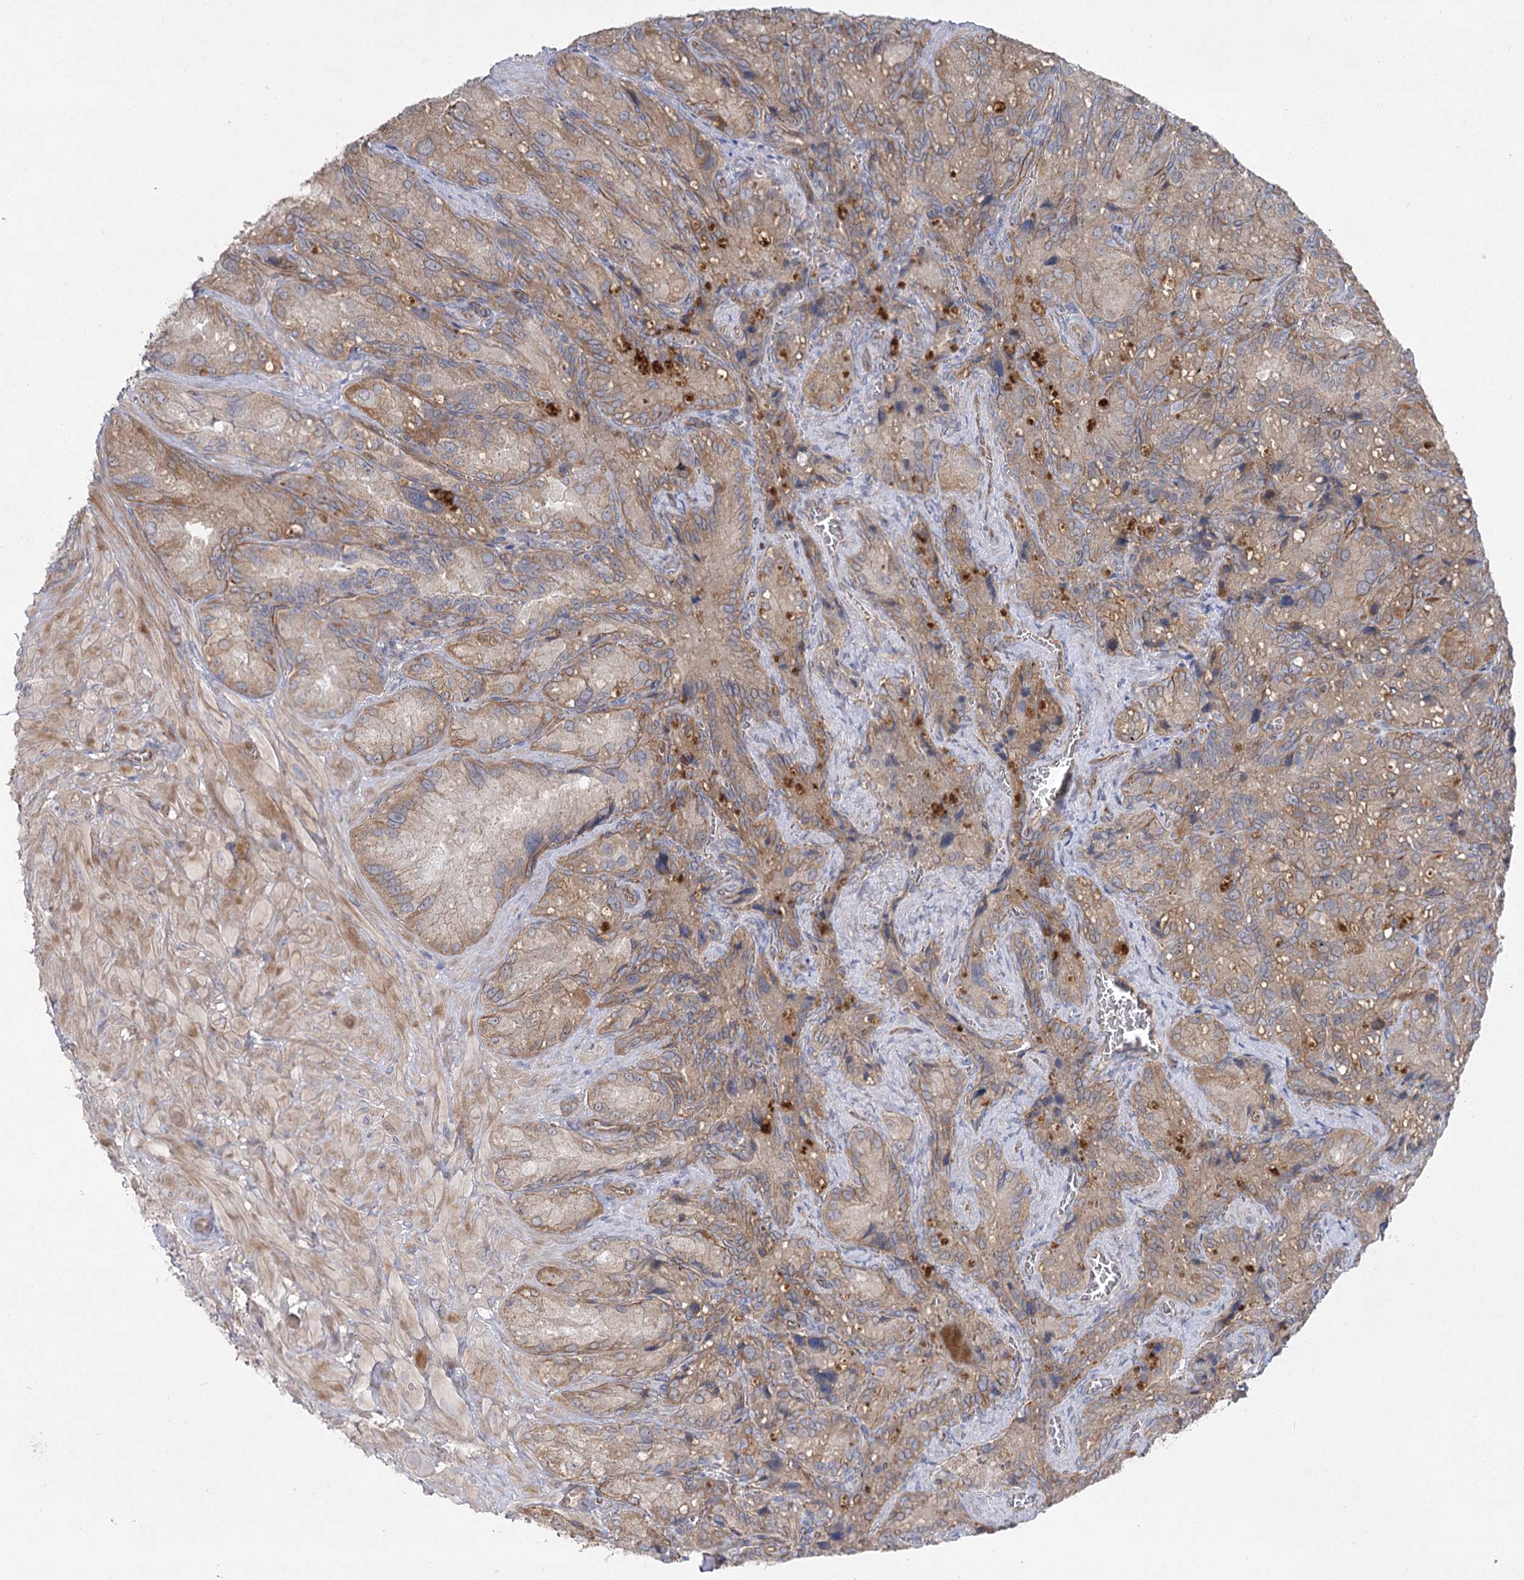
{"staining": {"intensity": "moderate", "quantity": ">75%", "location": "cytoplasmic/membranous"}, "tissue": "seminal vesicle", "cell_type": "Glandular cells", "image_type": "normal", "snomed": [{"axis": "morphology", "description": "Normal tissue, NOS"}, {"axis": "topography", "description": "Seminal veicle"}], "caption": "About >75% of glandular cells in normal human seminal vesicle demonstrate moderate cytoplasmic/membranous protein positivity as visualized by brown immunohistochemical staining.", "gene": "KIAA0825", "patient": {"sex": "male", "age": 62}}